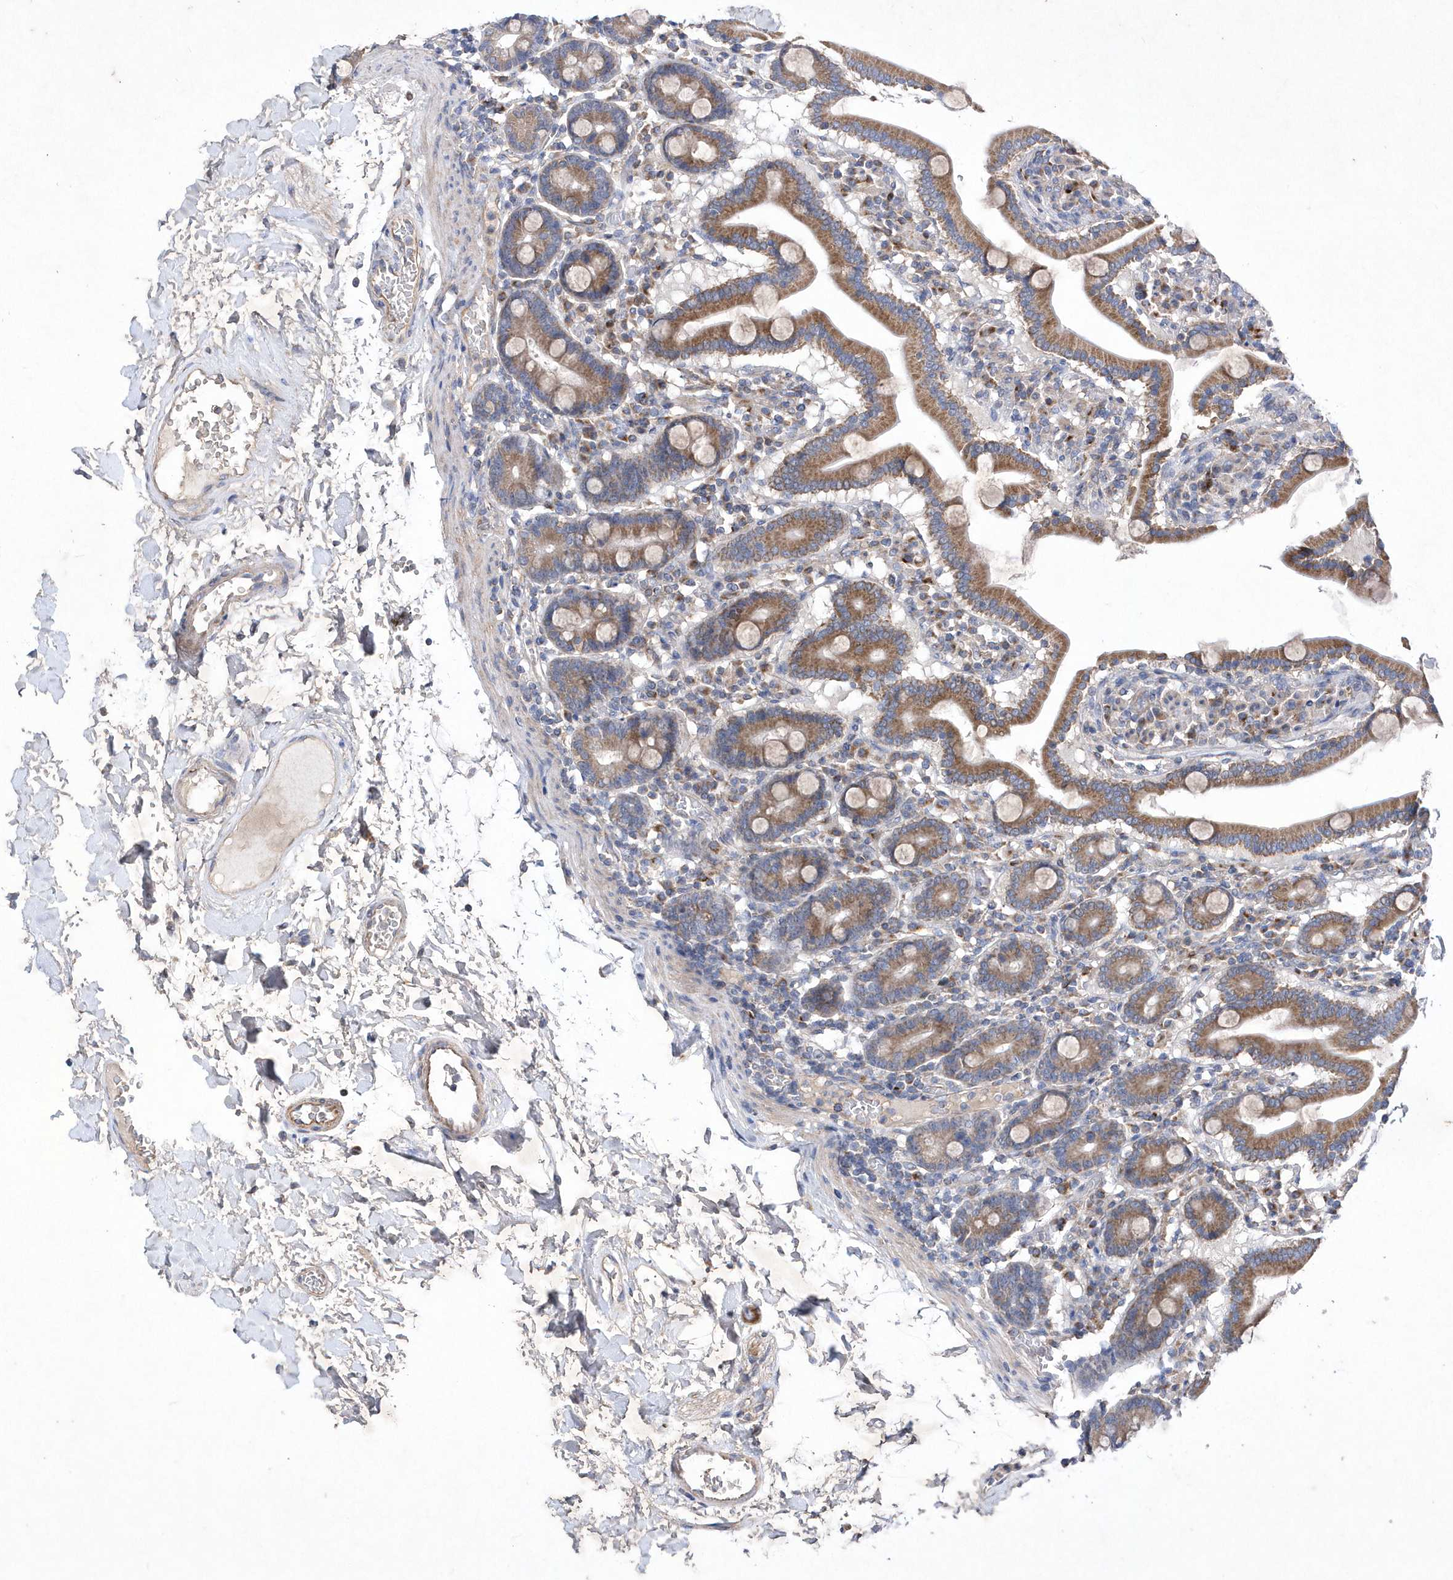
{"staining": {"intensity": "moderate", "quantity": ">75%", "location": "cytoplasmic/membranous"}, "tissue": "duodenum", "cell_type": "Glandular cells", "image_type": "normal", "snomed": [{"axis": "morphology", "description": "Normal tissue, NOS"}, {"axis": "topography", "description": "Duodenum"}], "caption": "The immunohistochemical stain shows moderate cytoplasmic/membranous positivity in glandular cells of unremarkable duodenum. (IHC, brightfield microscopy, high magnification).", "gene": "METTL8", "patient": {"sex": "male", "age": 55}}